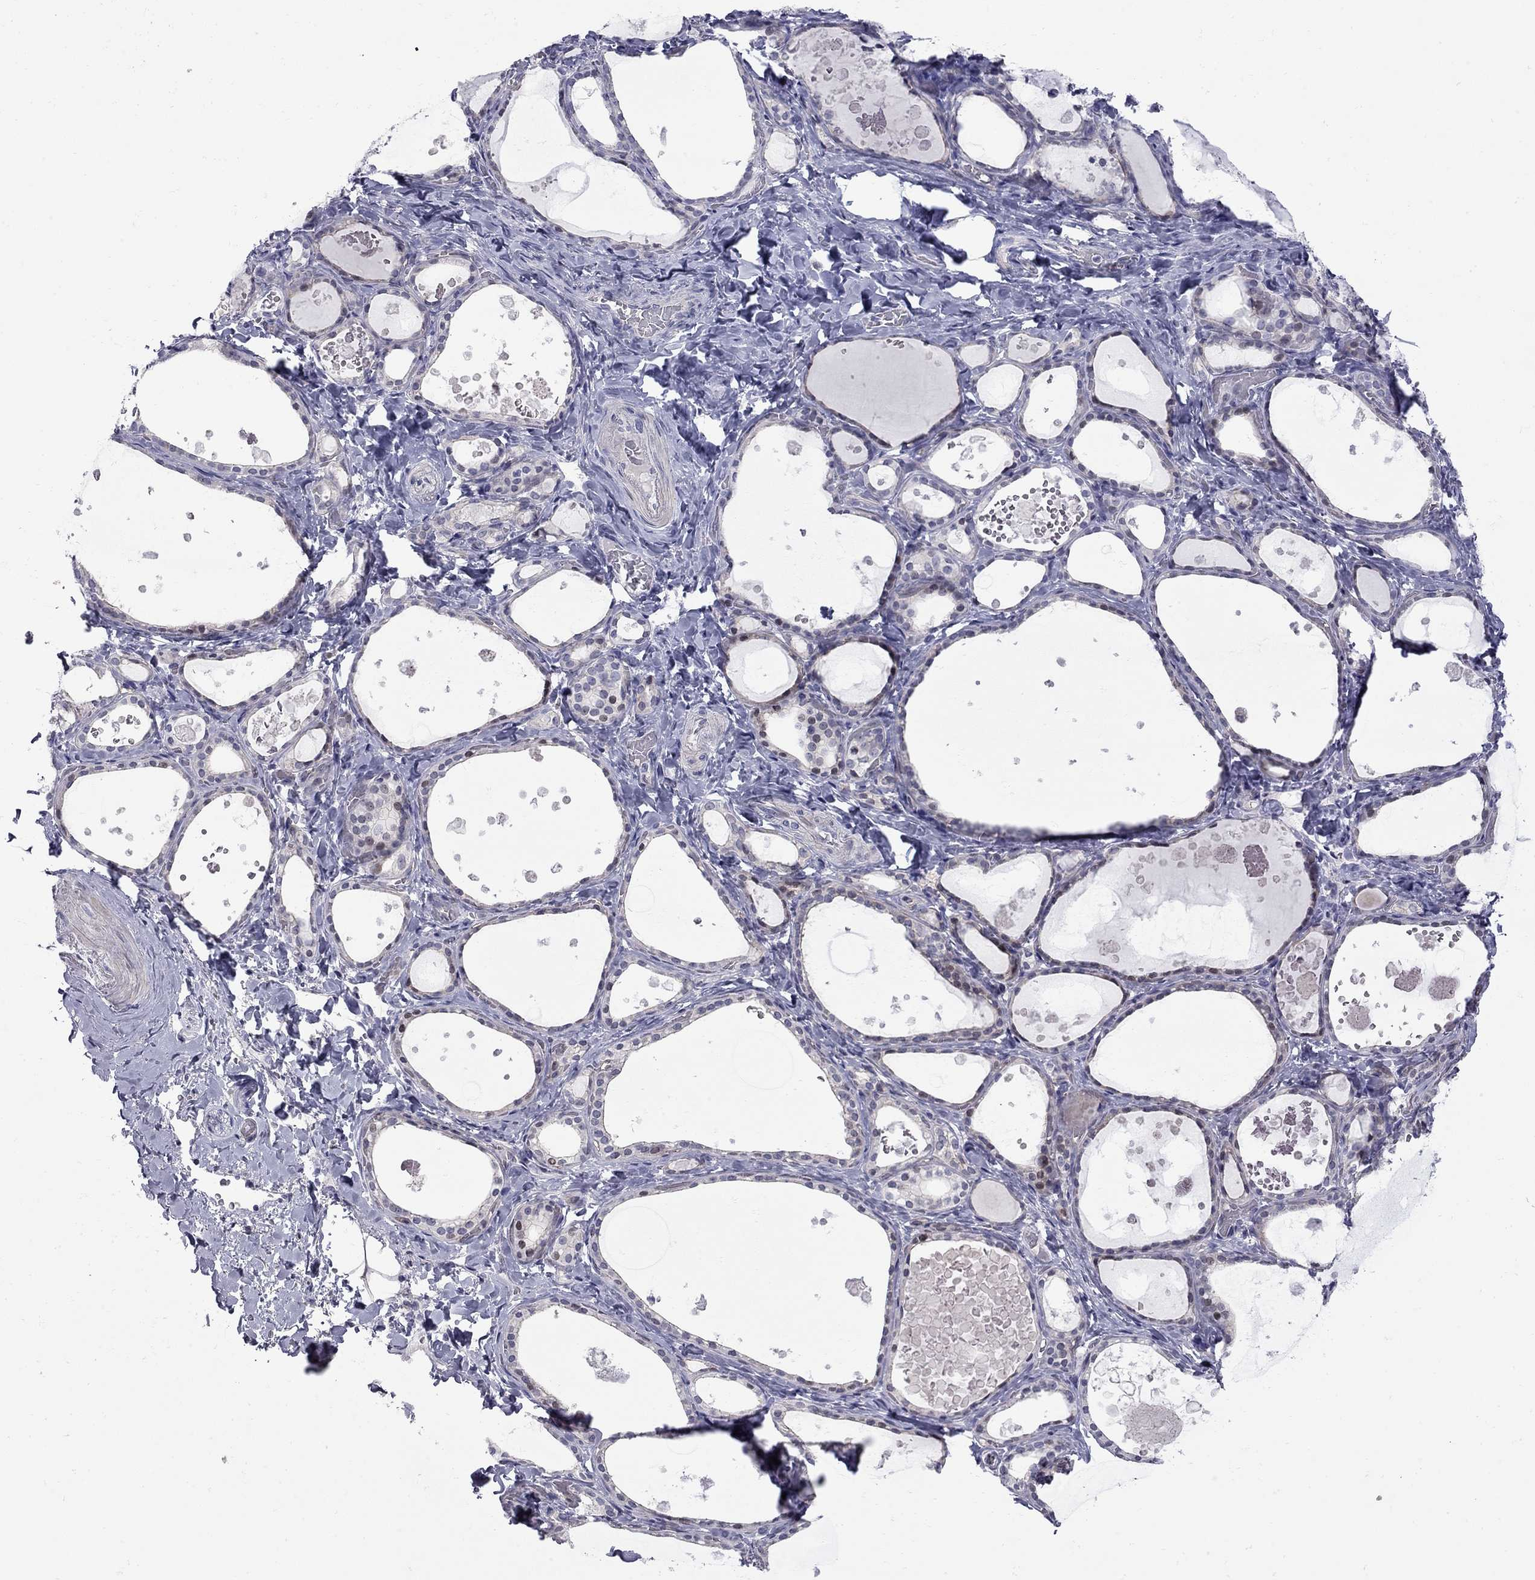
{"staining": {"intensity": "weak", "quantity": "25%-75%", "location": "cytoplasmic/membranous"}, "tissue": "thyroid gland", "cell_type": "Glandular cells", "image_type": "normal", "snomed": [{"axis": "morphology", "description": "Normal tissue, NOS"}, {"axis": "topography", "description": "Thyroid gland"}], "caption": "This is a histology image of immunohistochemistry (IHC) staining of normal thyroid gland, which shows weak positivity in the cytoplasmic/membranous of glandular cells.", "gene": "NRARP", "patient": {"sex": "female", "age": 56}}